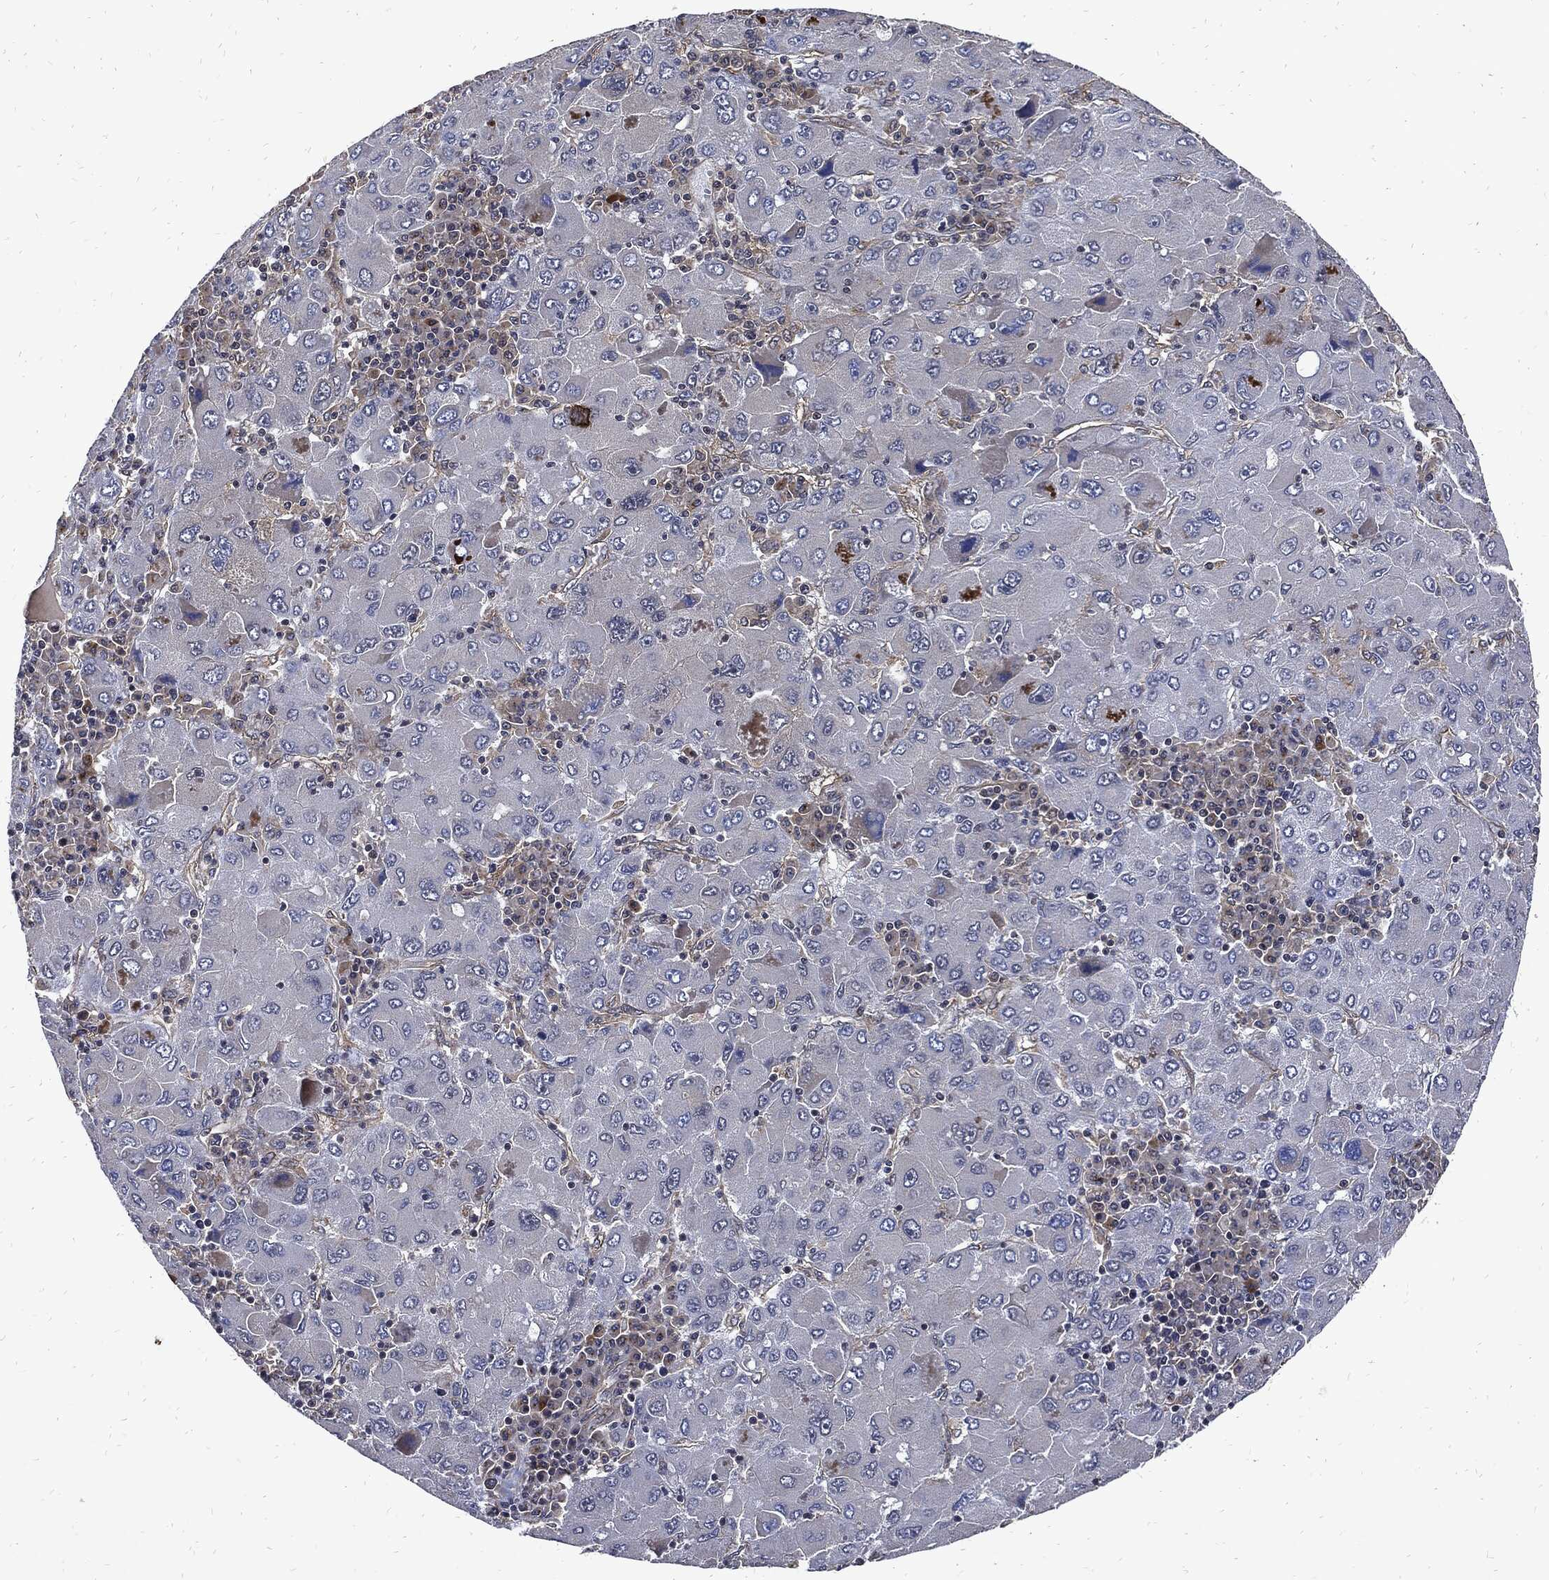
{"staining": {"intensity": "negative", "quantity": "none", "location": "none"}, "tissue": "liver cancer", "cell_type": "Tumor cells", "image_type": "cancer", "snomed": [{"axis": "morphology", "description": "Carcinoma, Hepatocellular, NOS"}, {"axis": "topography", "description": "Liver"}], "caption": "This is a photomicrograph of IHC staining of liver cancer (hepatocellular carcinoma), which shows no positivity in tumor cells.", "gene": "DCTN1", "patient": {"sex": "male", "age": 75}}